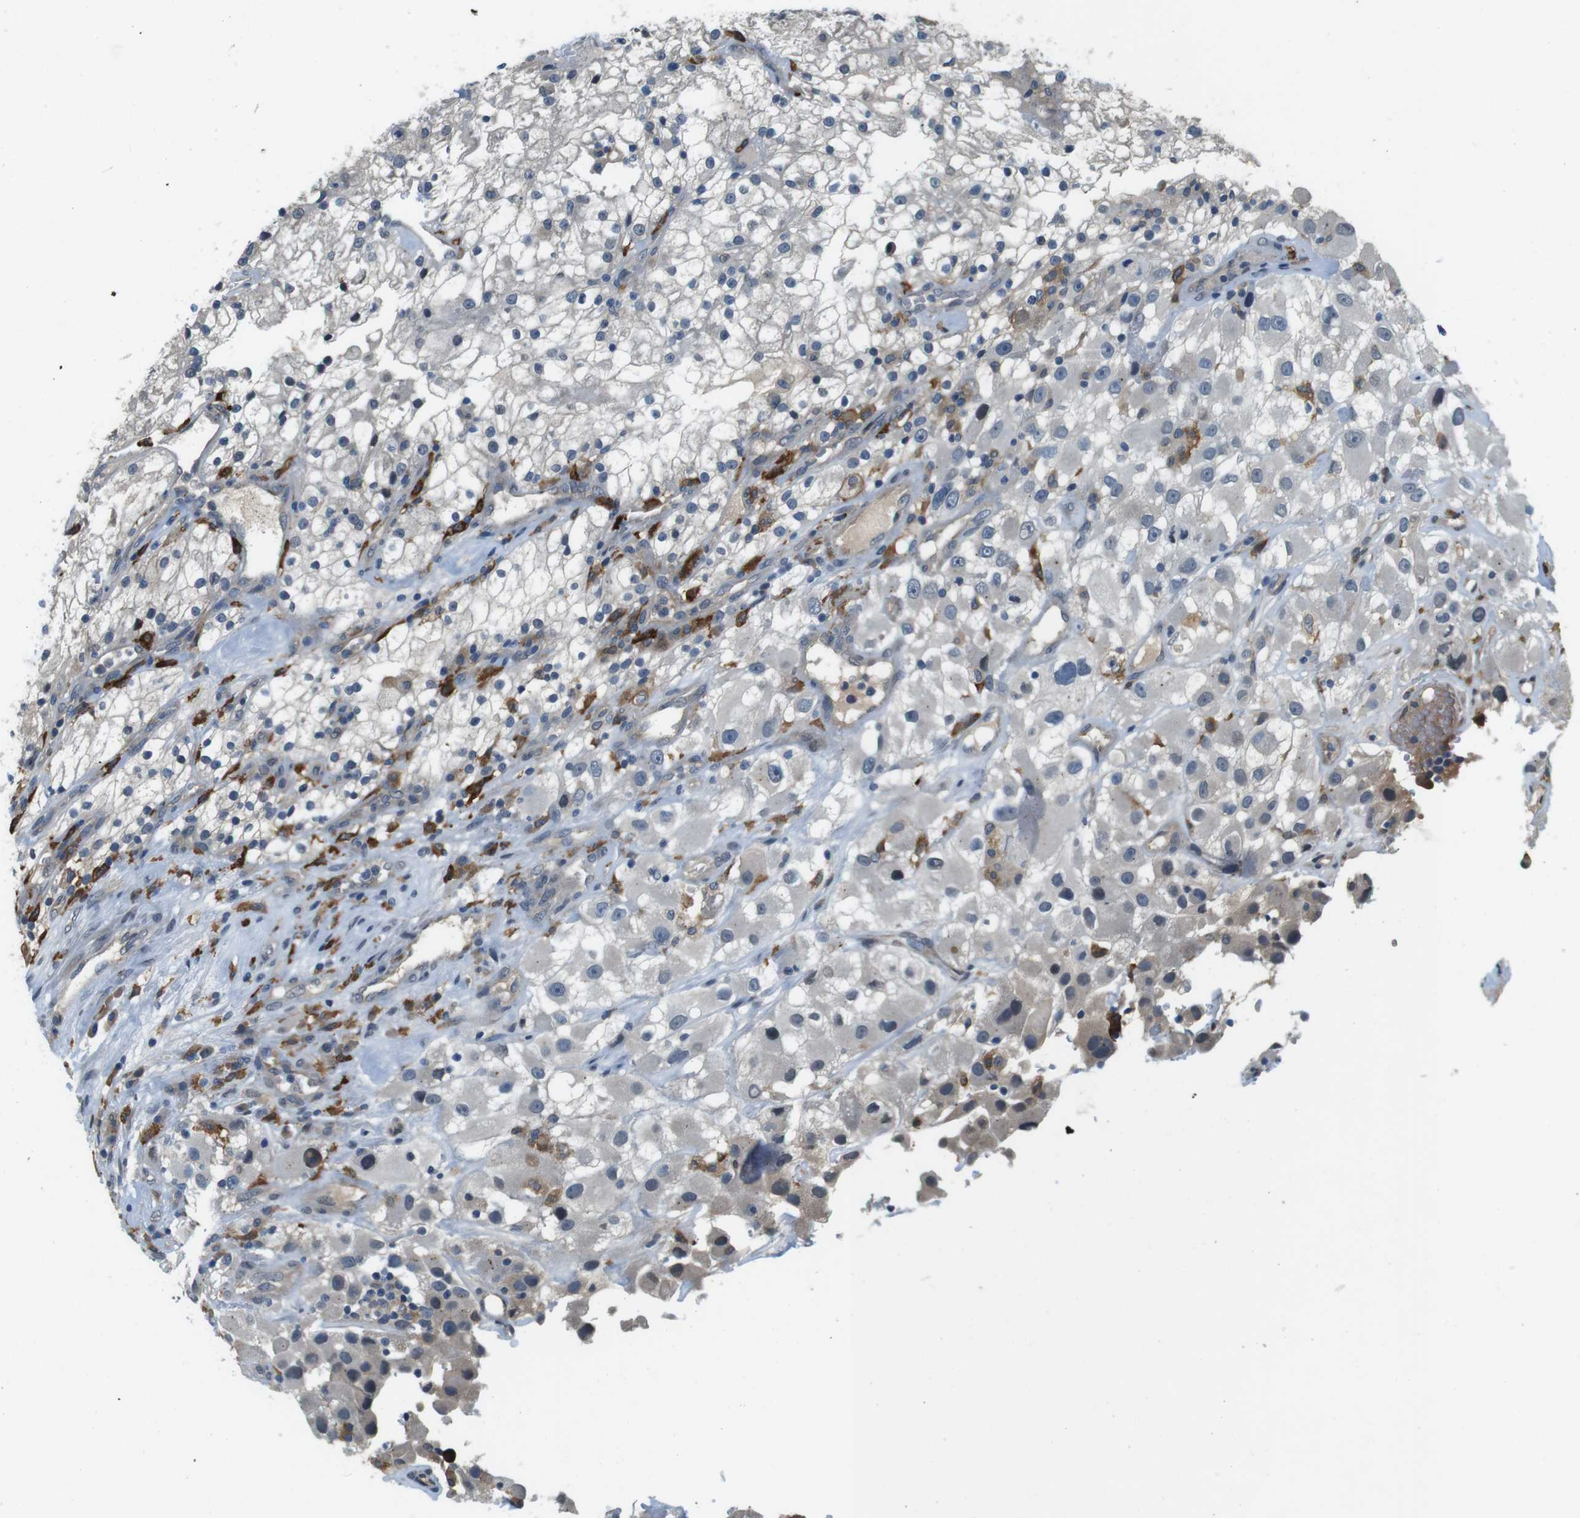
{"staining": {"intensity": "negative", "quantity": "none", "location": "none"}, "tissue": "renal cancer", "cell_type": "Tumor cells", "image_type": "cancer", "snomed": [{"axis": "morphology", "description": "Adenocarcinoma, NOS"}, {"axis": "topography", "description": "Kidney"}], "caption": "Tumor cells are negative for brown protein staining in renal cancer (adenocarcinoma).", "gene": "CD163L1", "patient": {"sex": "female", "age": 52}}